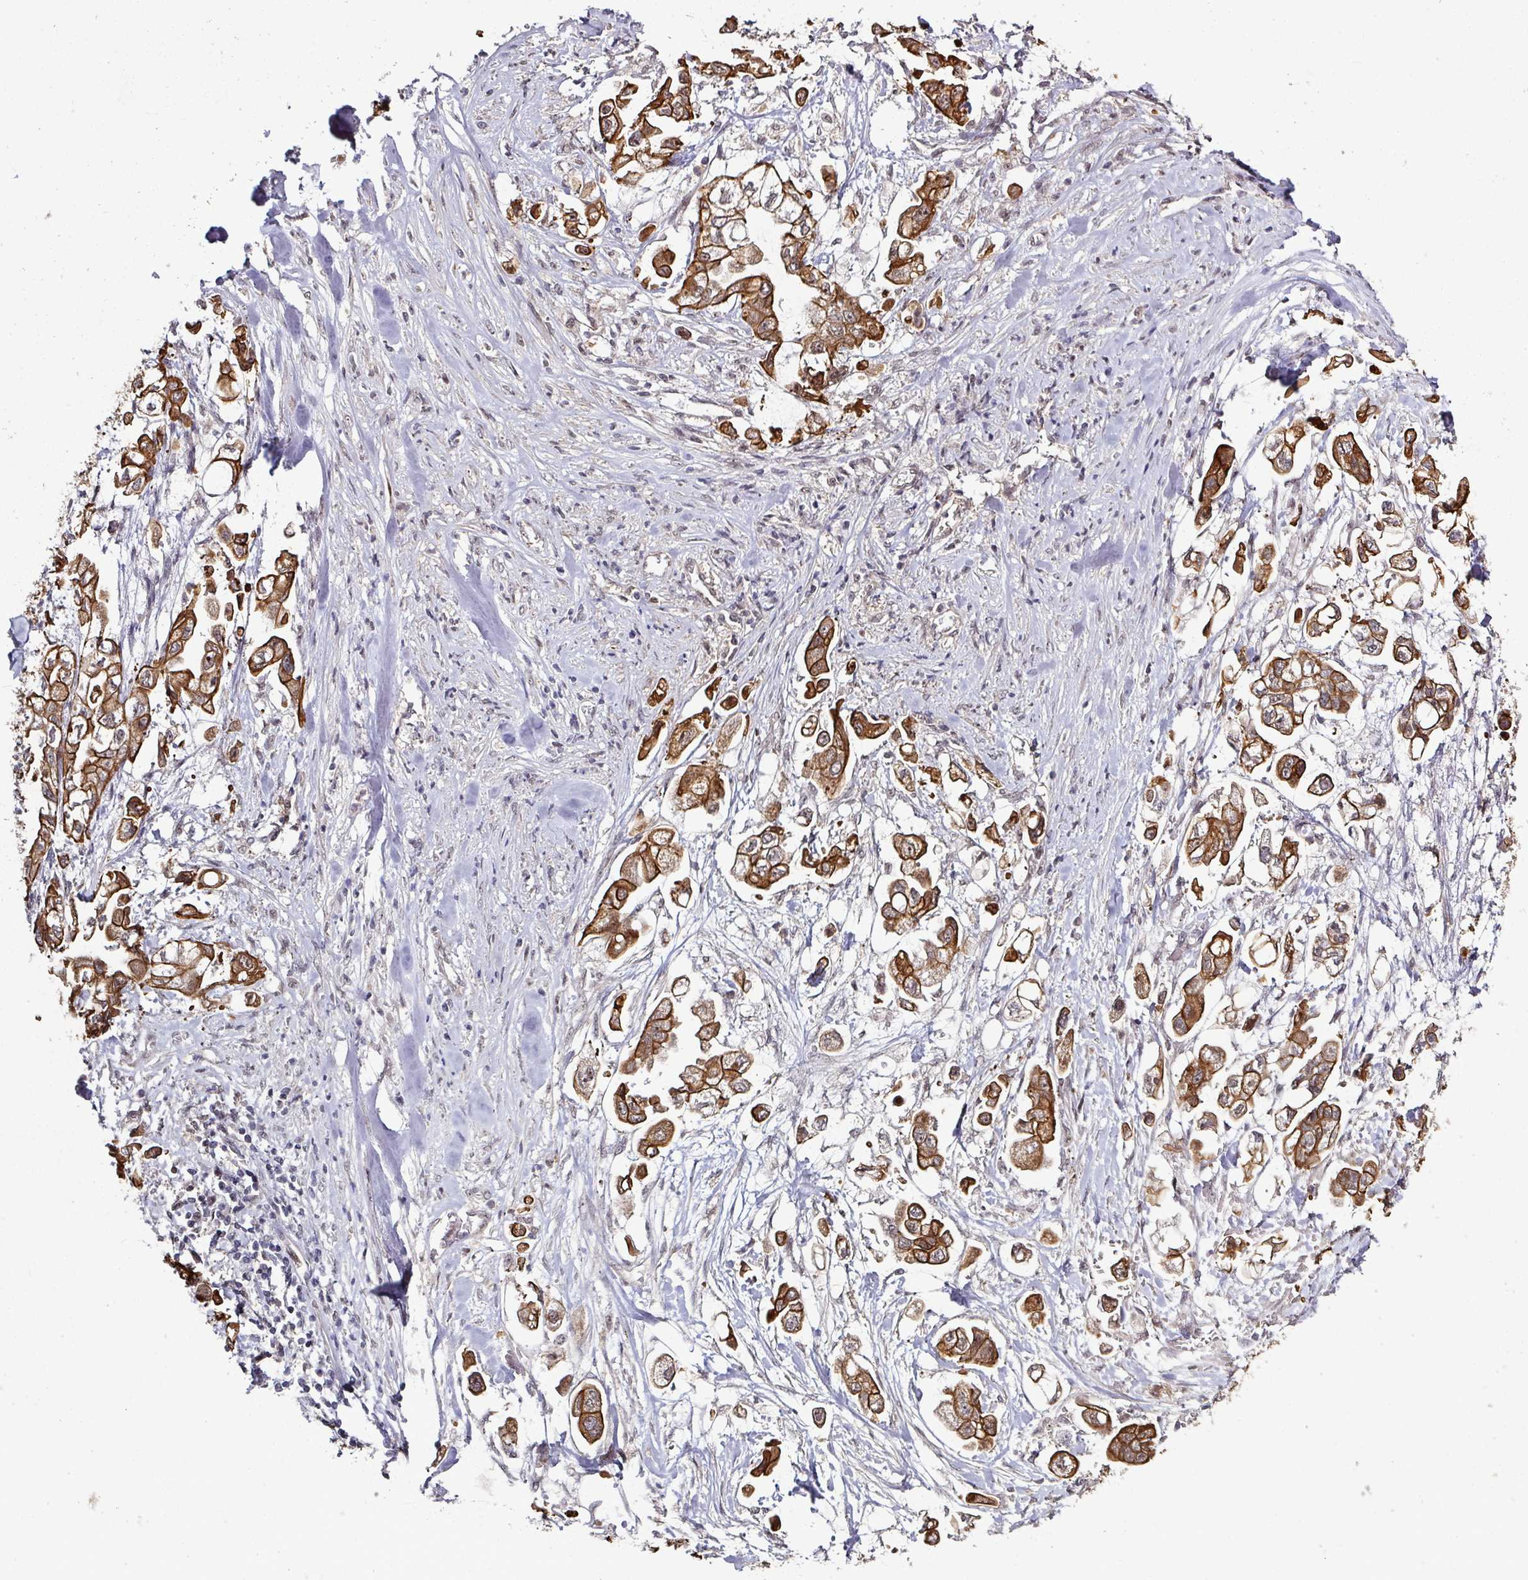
{"staining": {"intensity": "strong", "quantity": ">75%", "location": "cytoplasmic/membranous"}, "tissue": "stomach cancer", "cell_type": "Tumor cells", "image_type": "cancer", "snomed": [{"axis": "morphology", "description": "Adenocarcinoma, NOS"}, {"axis": "topography", "description": "Stomach"}], "caption": "IHC (DAB (3,3'-diaminobenzidine)) staining of adenocarcinoma (stomach) exhibits strong cytoplasmic/membranous protein staining in about >75% of tumor cells.", "gene": "GTF2H3", "patient": {"sex": "male", "age": 62}}